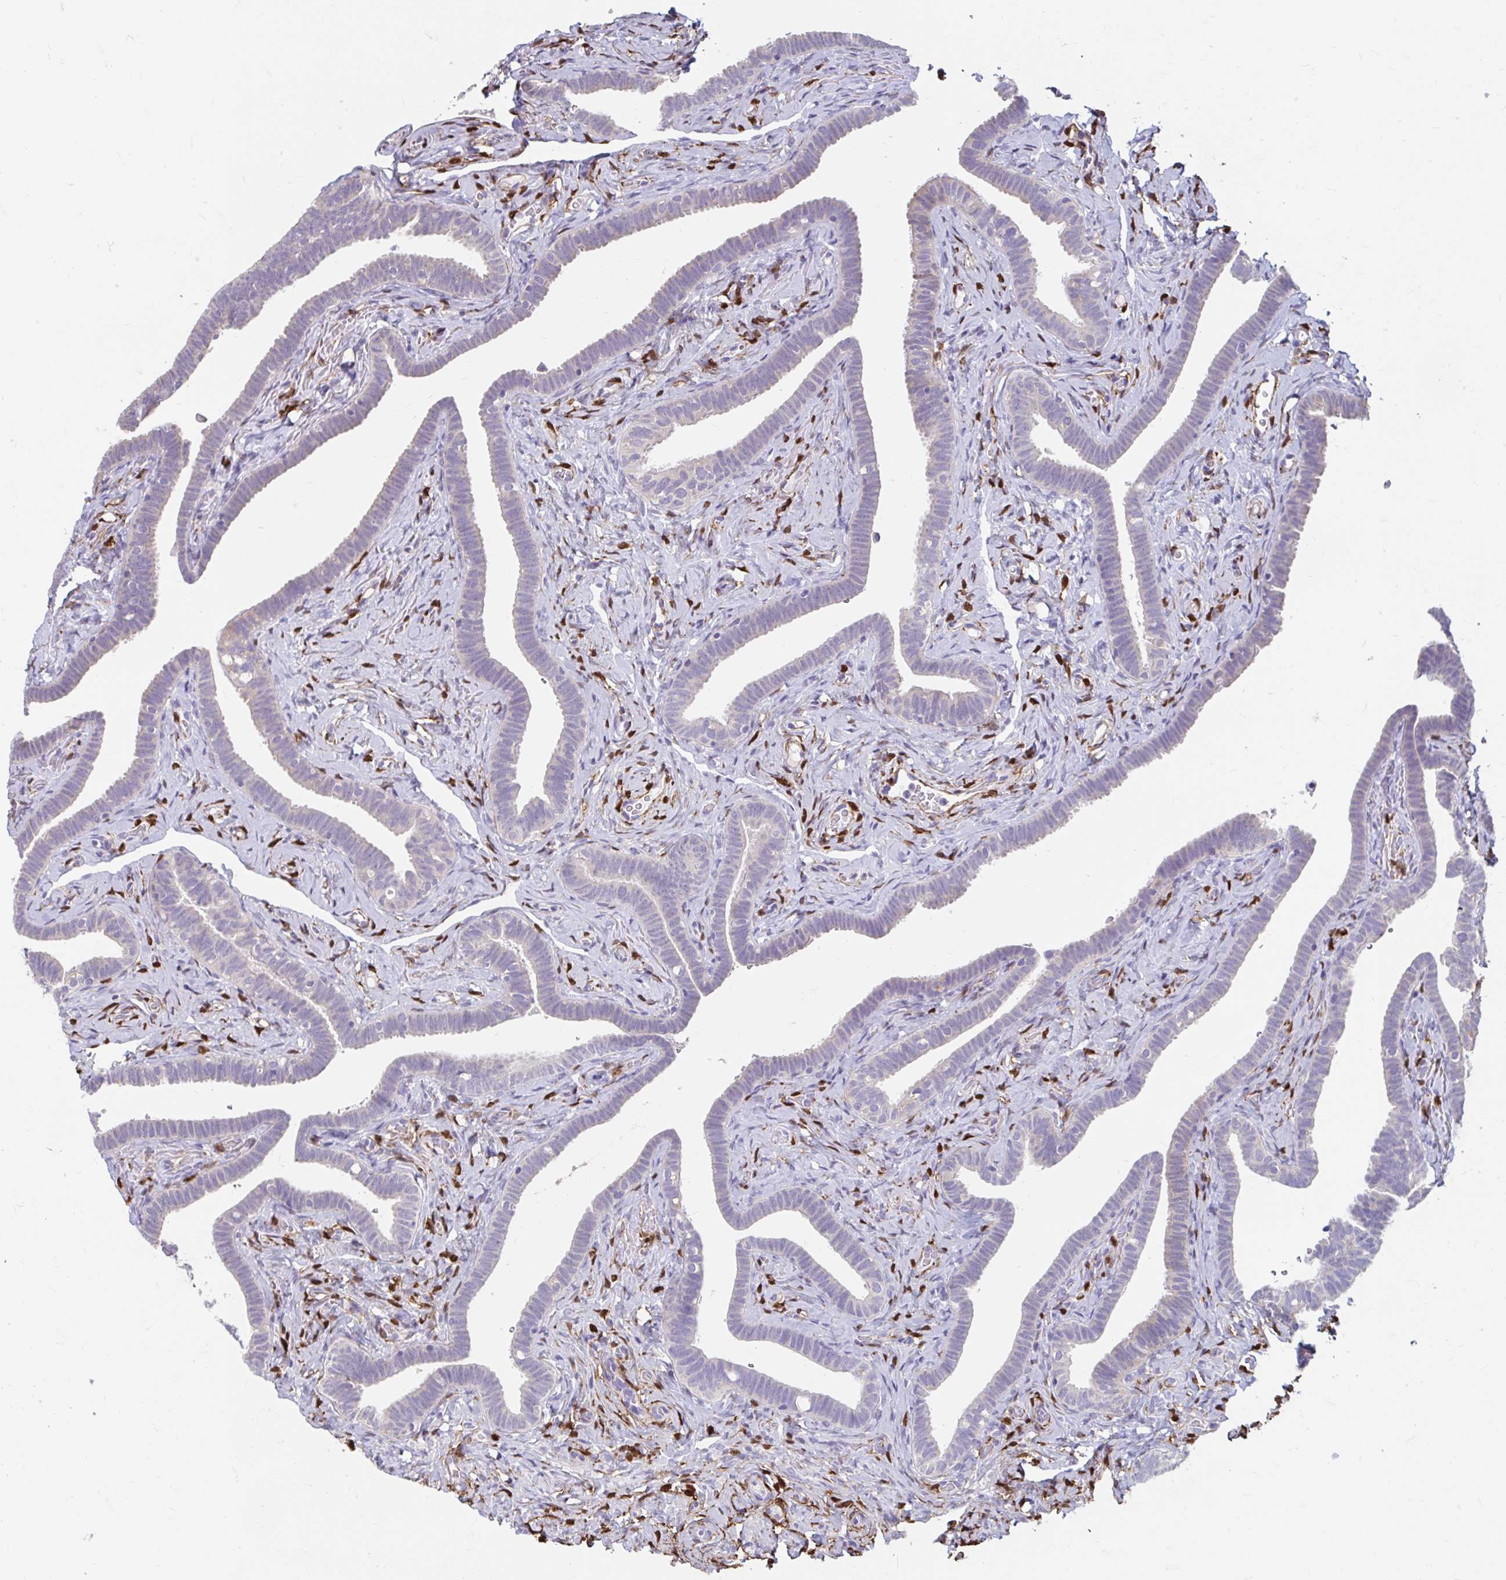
{"staining": {"intensity": "negative", "quantity": "none", "location": "none"}, "tissue": "fallopian tube", "cell_type": "Glandular cells", "image_type": "normal", "snomed": [{"axis": "morphology", "description": "Normal tissue, NOS"}, {"axis": "topography", "description": "Fallopian tube"}], "caption": "IHC of unremarkable human fallopian tube displays no expression in glandular cells.", "gene": "ADH1A", "patient": {"sex": "female", "age": 69}}